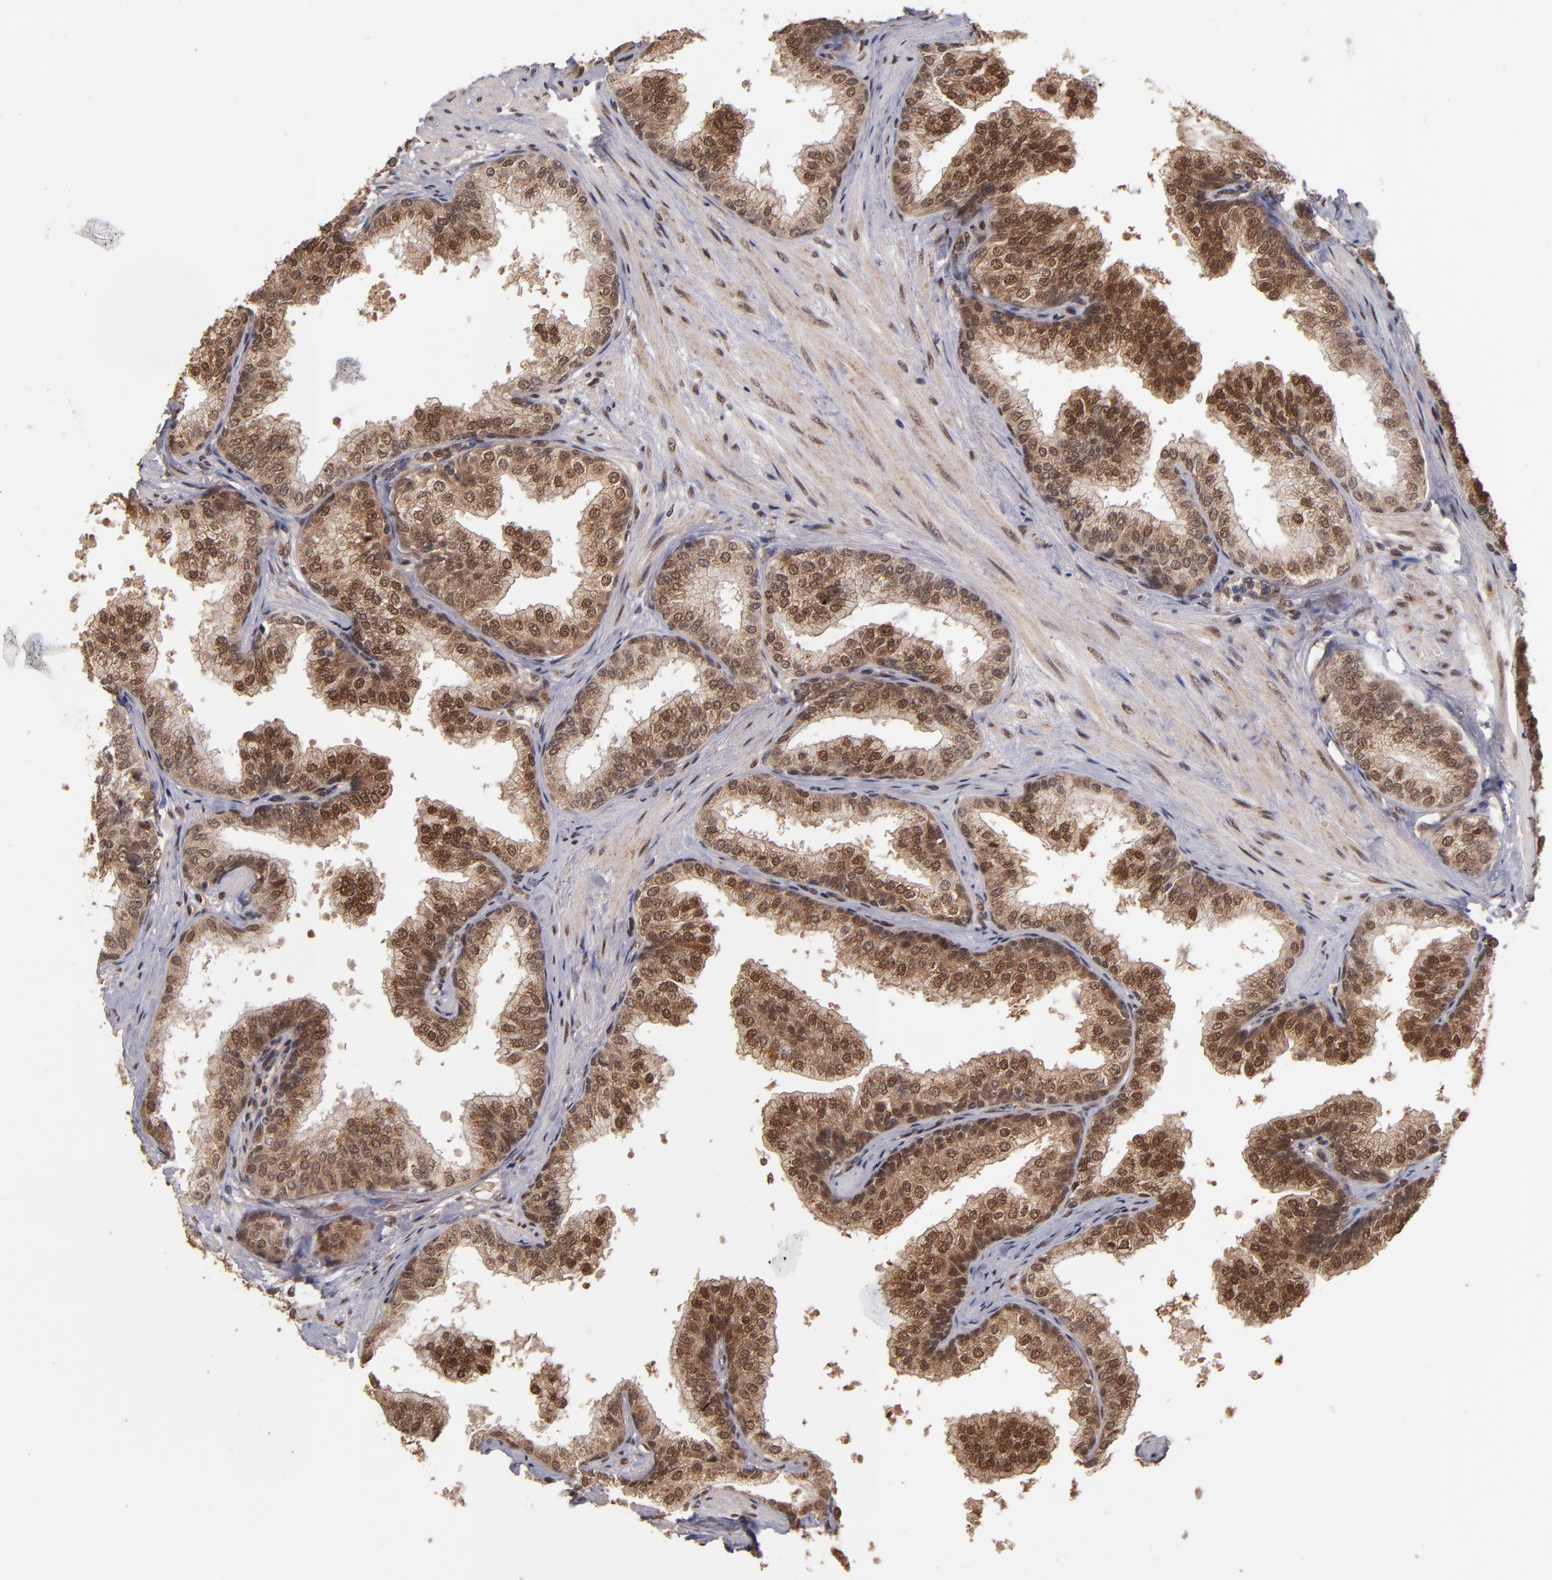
{"staining": {"intensity": "moderate", "quantity": ">75%", "location": "cytoplasmic/membranous,nuclear"}, "tissue": "prostate", "cell_type": "Glandular cells", "image_type": "normal", "snomed": [{"axis": "morphology", "description": "Normal tissue, NOS"}, {"axis": "topography", "description": "Prostate"}], "caption": "Protein staining of unremarkable prostate reveals moderate cytoplasmic/membranous,nuclear expression in about >75% of glandular cells. The protein of interest is stained brown, and the nuclei are stained in blue (DAB (3,3'-diaminobenzidine) IHC with brightfield microscopy, high magnification).", "gene": "CUL5", "patient": {"sex": "male", "age": 60}}